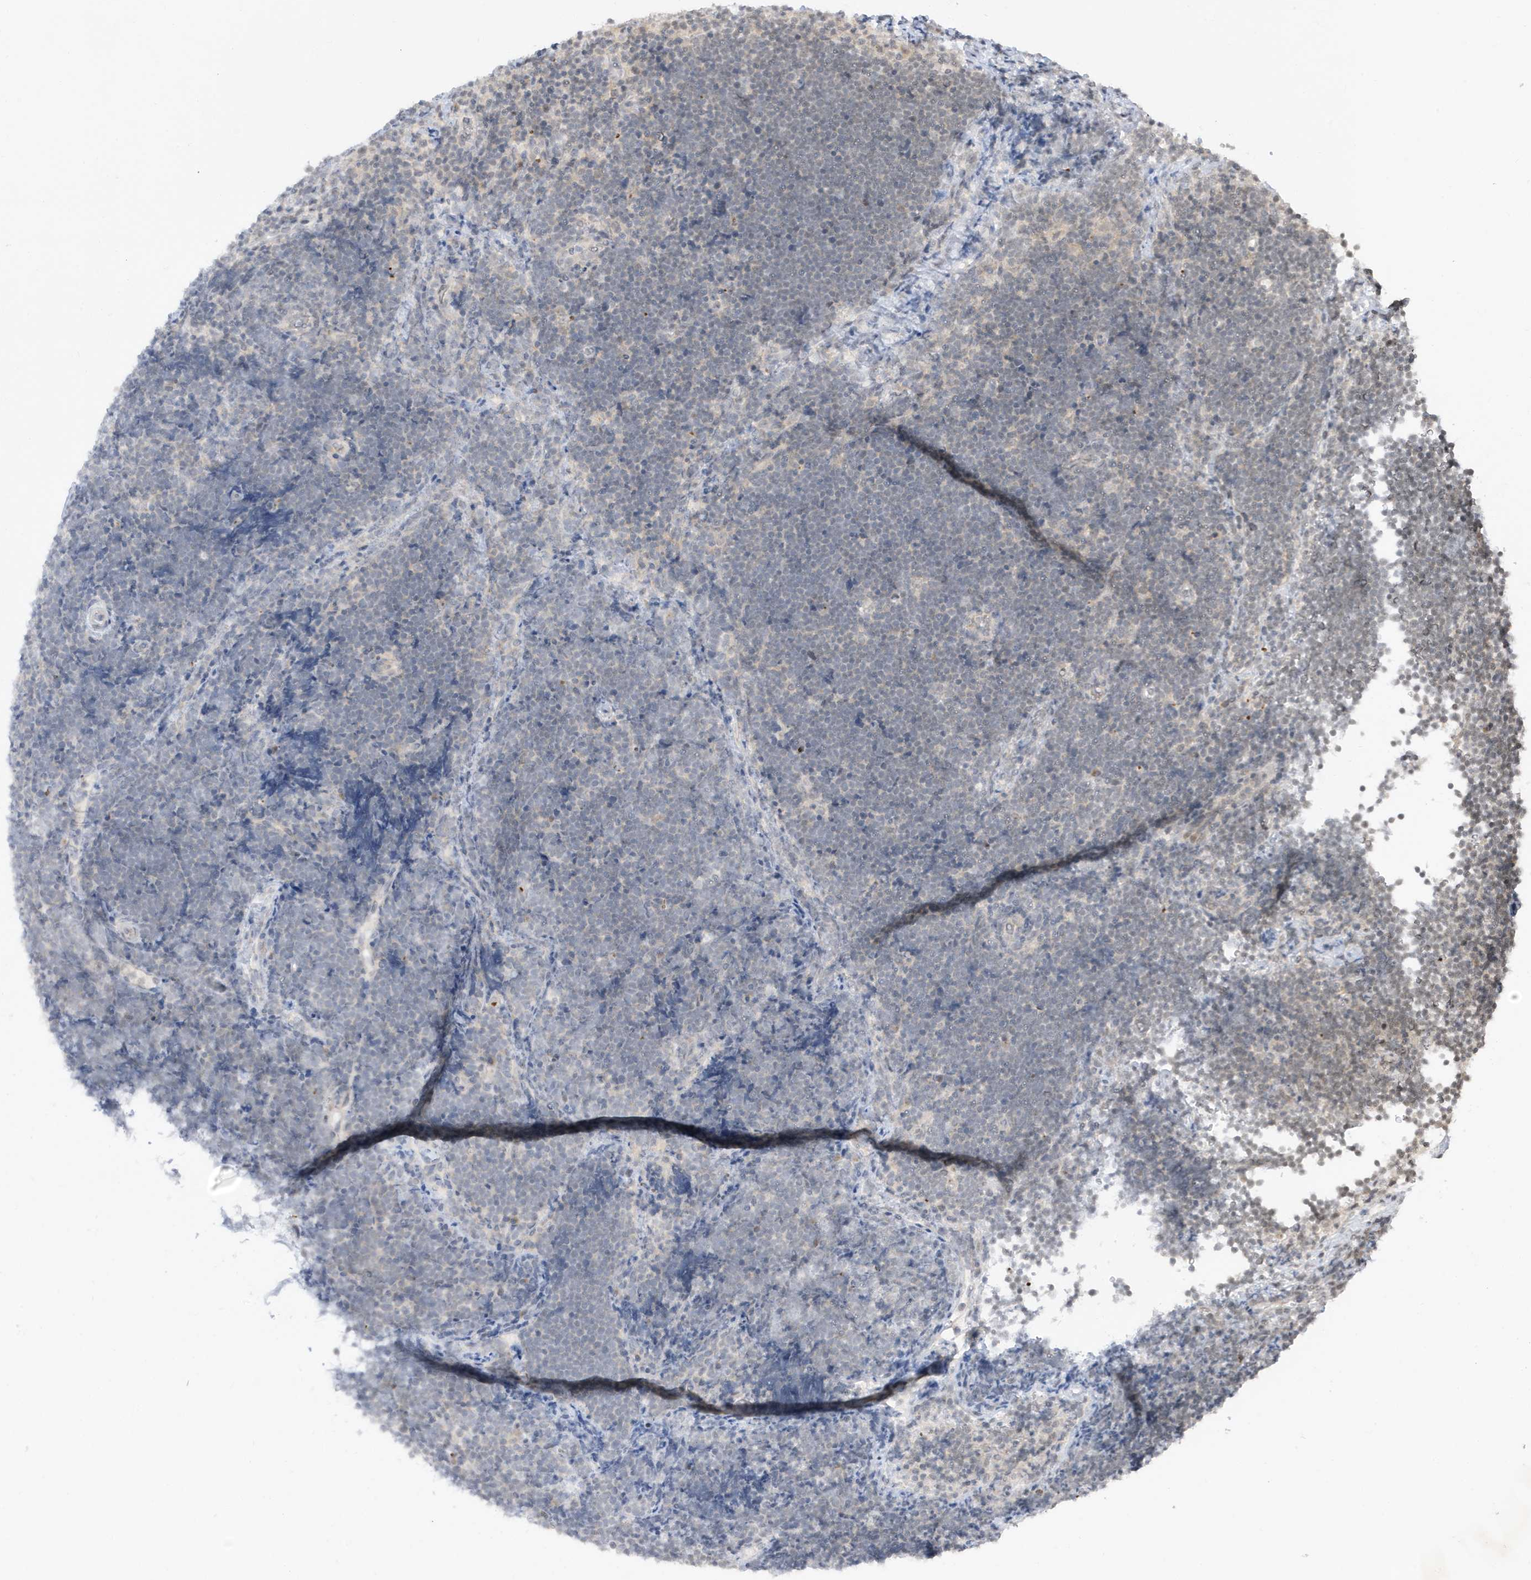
{"staining": {"intensity": "negative", "quantity": "none", "location": "none"}, "tissue": "lymphoma", "cell_type": "Tumor cells", "image_type": "cancer", "snomed": [{"axis": "morphology", "description": "Malignant lymphoma, non-Hodgkin's type, High grade"}, {"axis": "topography", "description": "Lymph node"}], "caption": "Immunohistochemistry (IHC) of high-grade malignant lymphoma, non-Hodgkin's type displays no positivity in tumor cells.", "gene": "TAB3", "patient": {"sex": "male", "age": 13}}